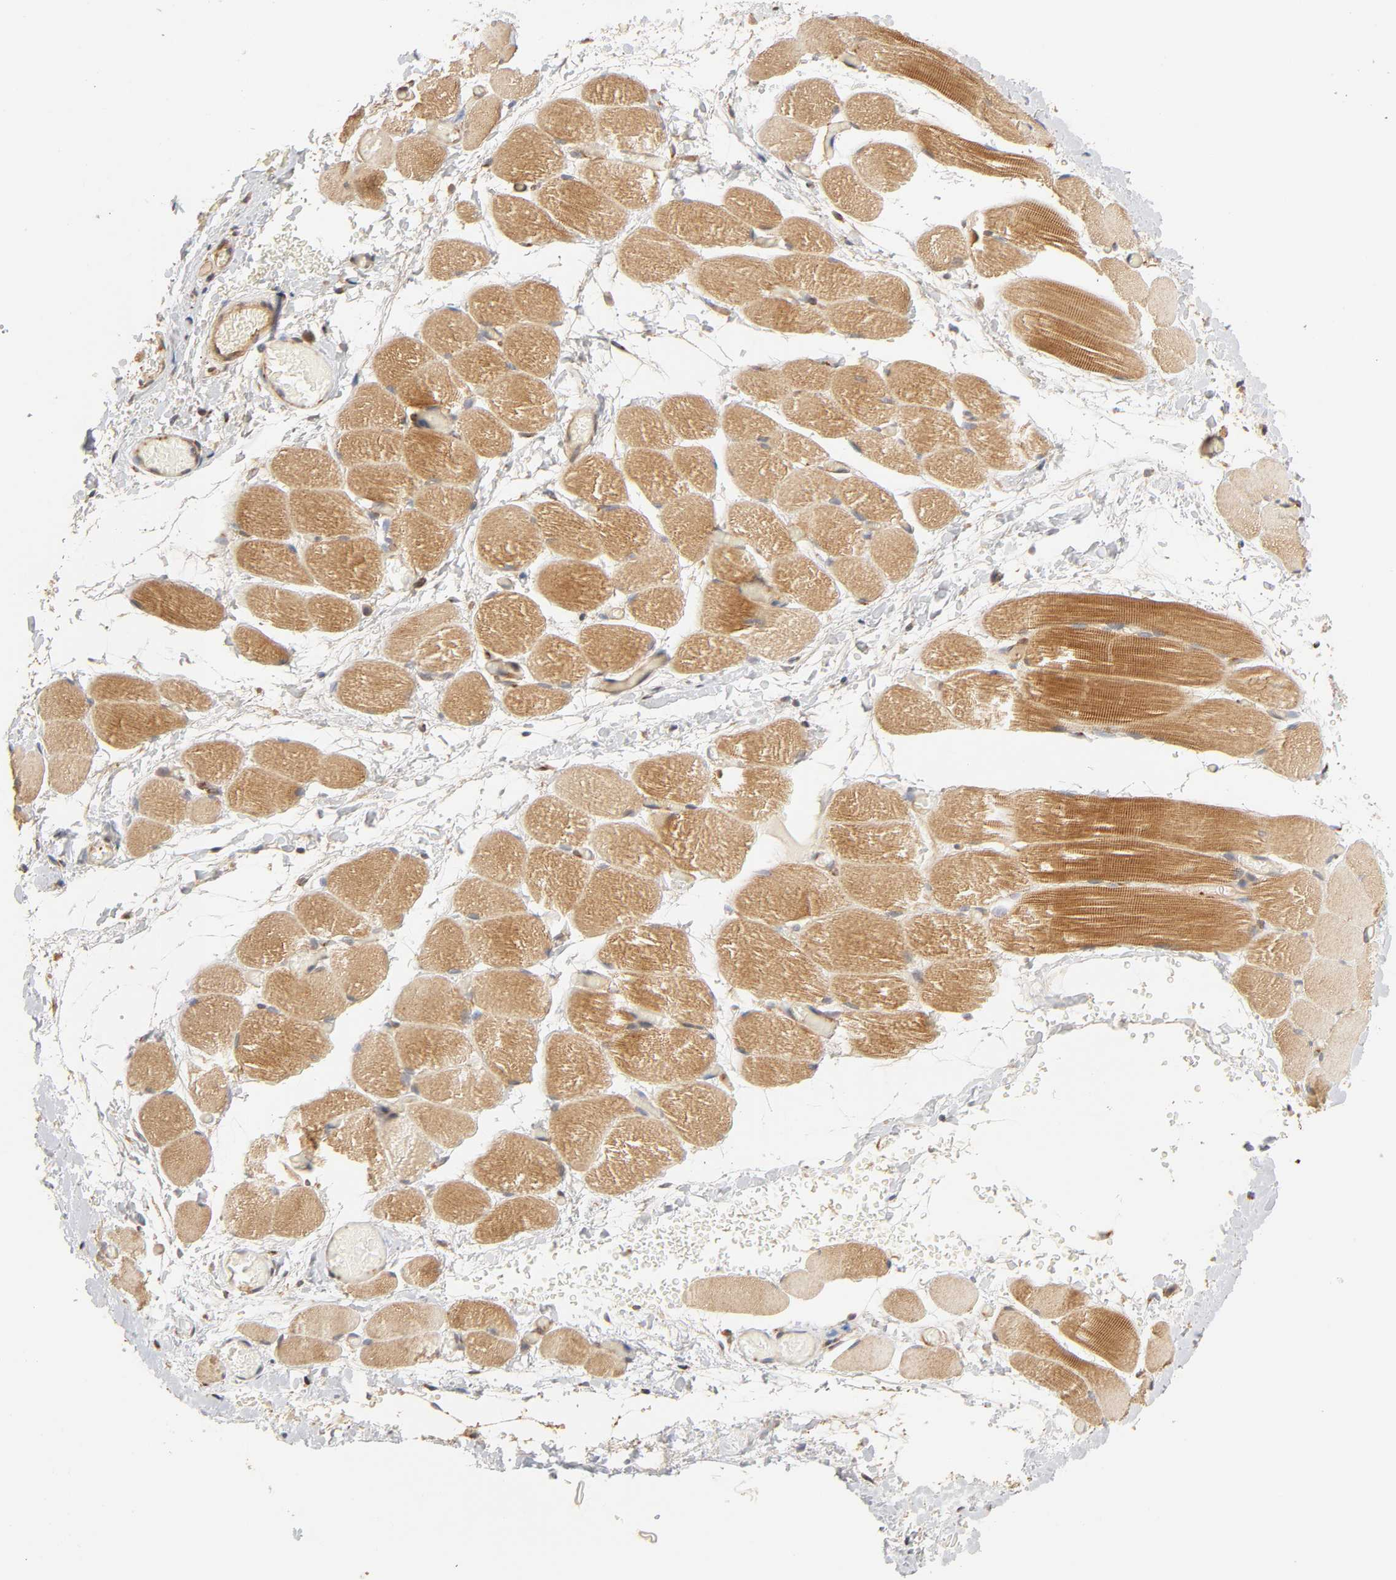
{"staining": {"intensity": "strong", "quantity": "25%-75%", "location": "cytoplasmic/membranous"}, "tissue": "skeletal muscle", "cell_type": "Myocytes", "image_type": "normal", "snomed": [{"axis": "morphology", "description": "Normal tissue, NOS"}, {"axis": "topography", "description": "Skeletal muscle"}, {"axis": "topography", "description": "Soft tissue"}], "caption": "Immunohistochemical staining of benign human skeletal muscle shows high levels of strong cytoplasmic/membranous staining in approximately 25%-75% of myocytes. (brown staining indicates protein expression, while blue staining denotes nuclei).", "gene": "EPS8", "patient": {"sex": "female", "age": 58}}